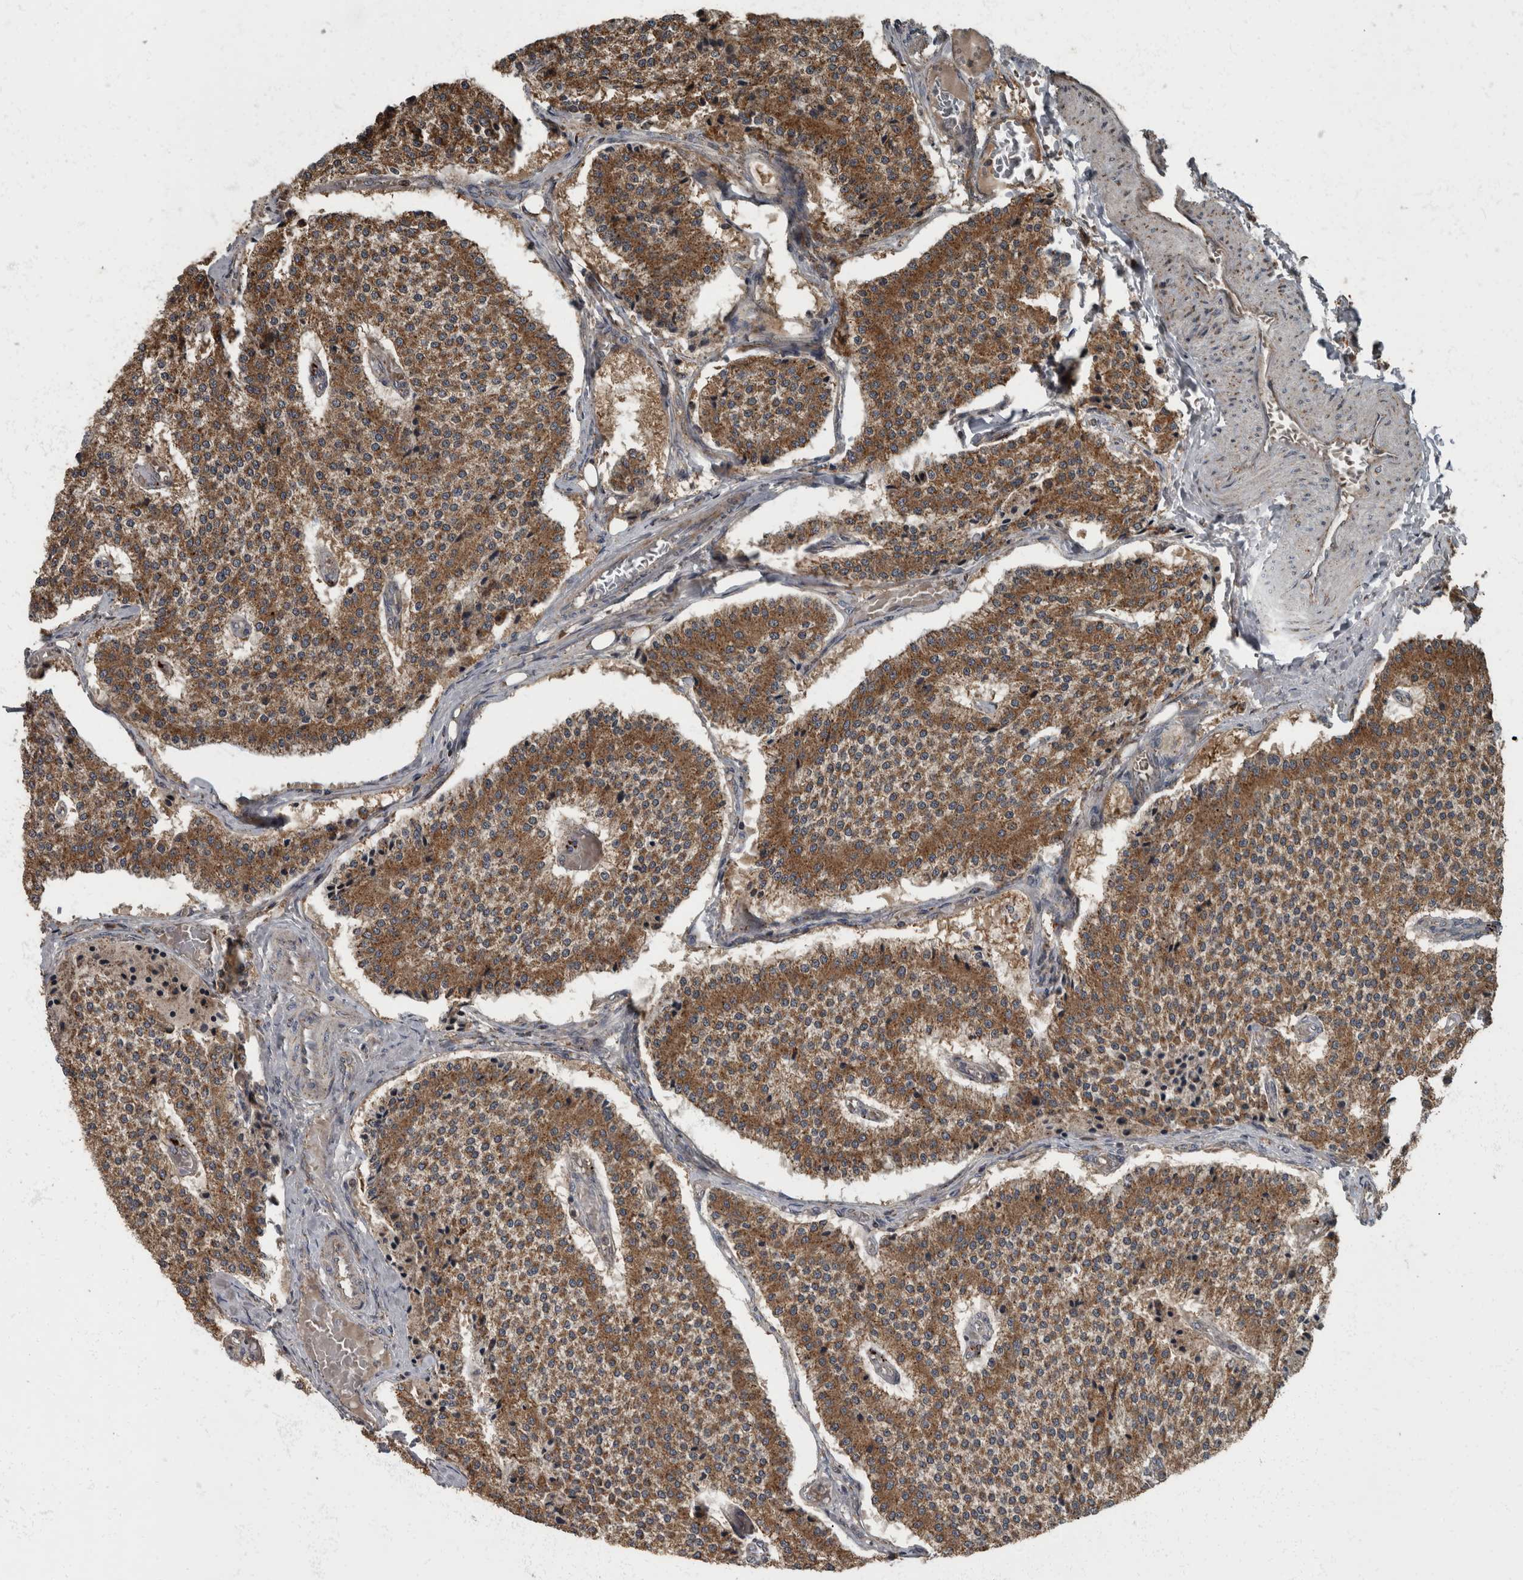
{"staining": {"intensity": "strong", "quantity": ">75%", "location": "cytoplasmic/membranous"}, "tissue": "carcinoid", "cell_type": "Tumor cells", "image_type": "cancer", "snomed": [{"axis": "morphology", "description": "Carcinoid, malignant, NOS"}, {"axis": "topography", "description": "Colon"}], "caption": "Protein expression by immunohistochemistry shows strong cytoplasmic/membranous expression in approximately >75% of tumor cells in malignant carcinoid. (IHC, brightfield microscopy, high magnification).", "gene": "RABGGTB", "patient": {"sex": "female", "age": 52}}